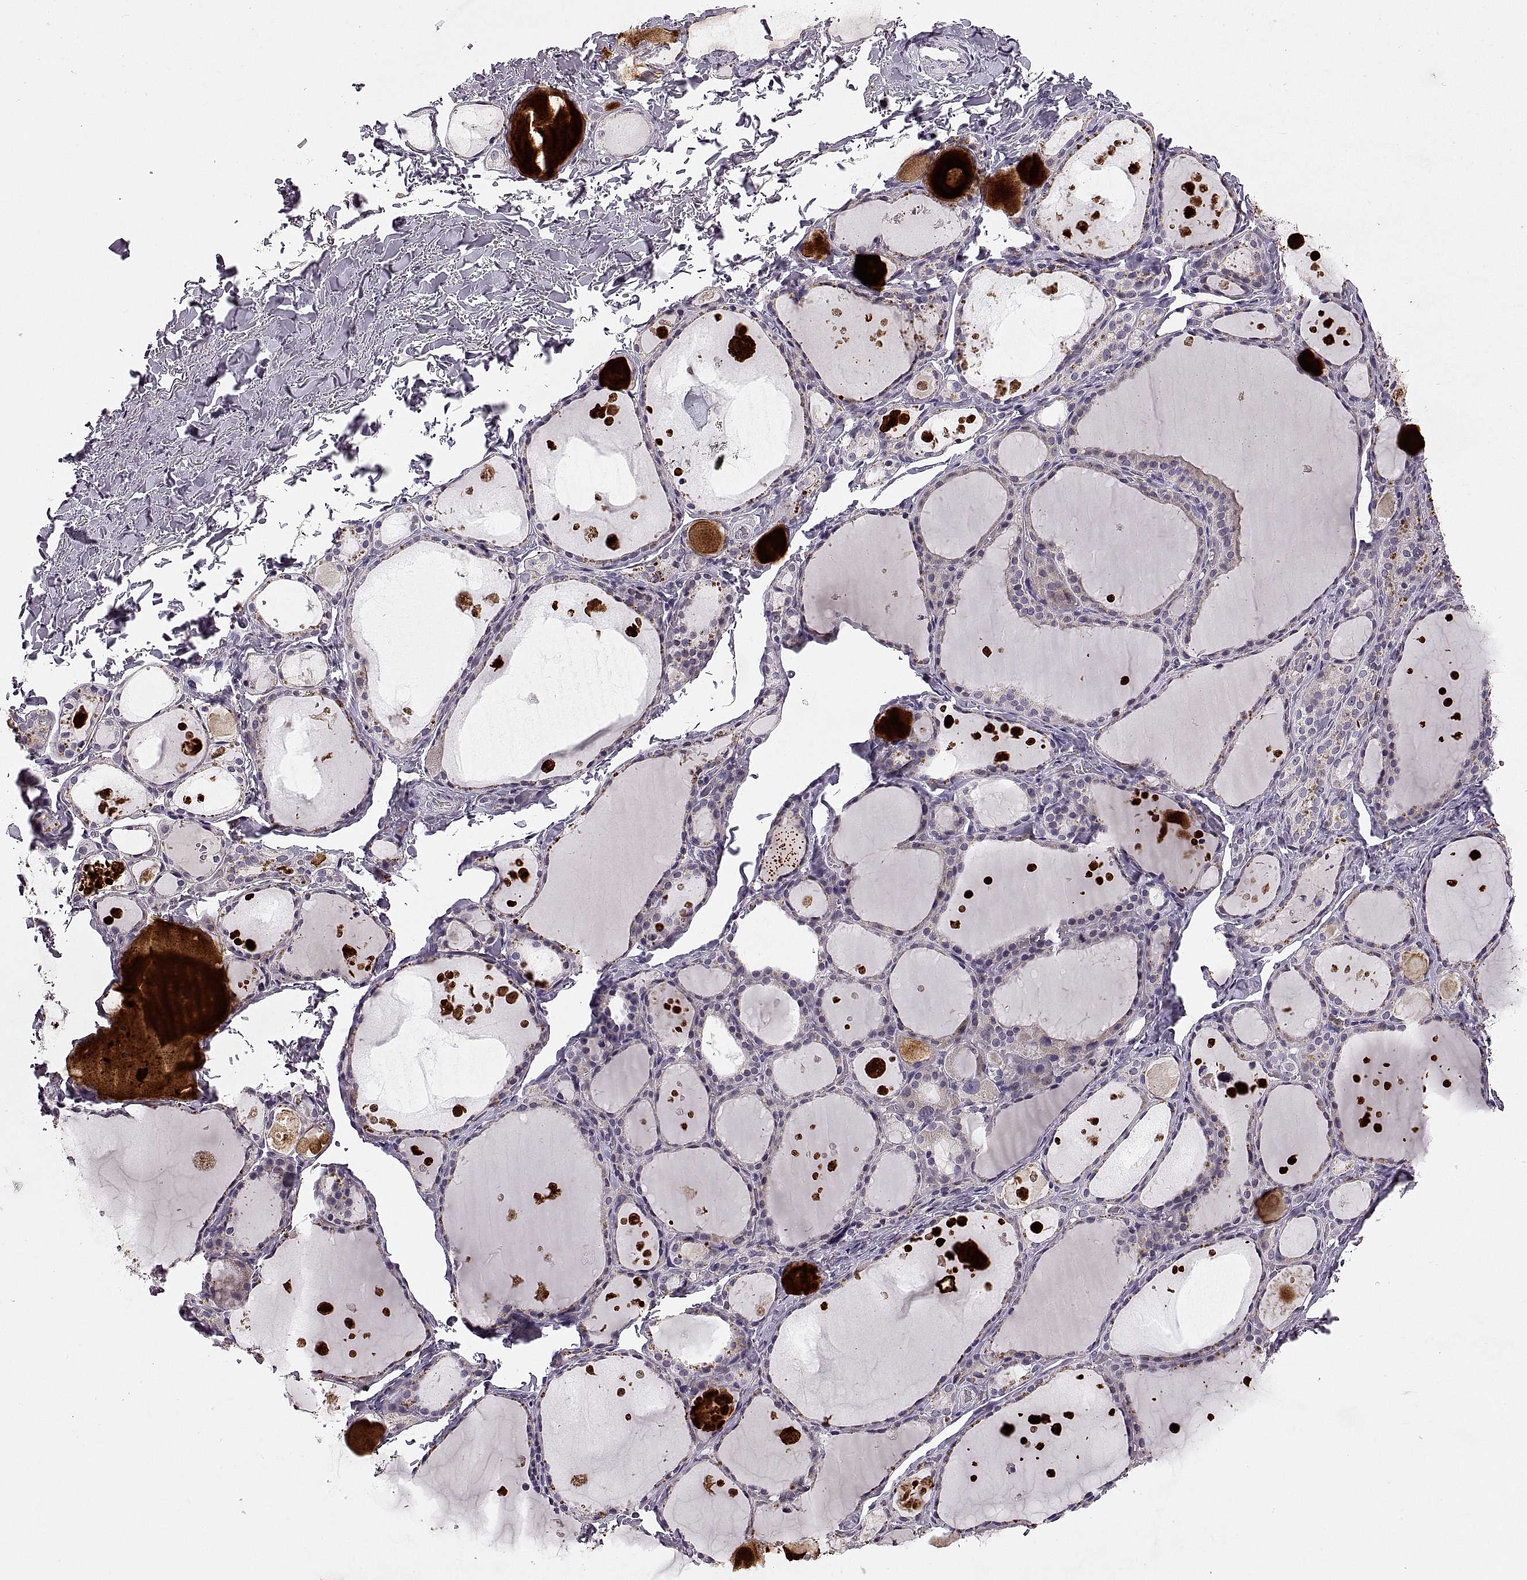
{"staining": {"intensity": "negative", "quantity": "none", "location": "none"}, "tissue": "thyroid gland", "cell_type": "Glandular cells", "image_type": "normal", "snomed": [{"axis": "morphology", "description": "Normal tissue, NOS"}, {"axis": "topography", "description": "Thyroid gland"}], "caption": "The IHC histopathology image has no significant positivity in glandular cells of thyroid gland.", "gene": "ADH6", "patient": {"sex": "male", "age": 68}}